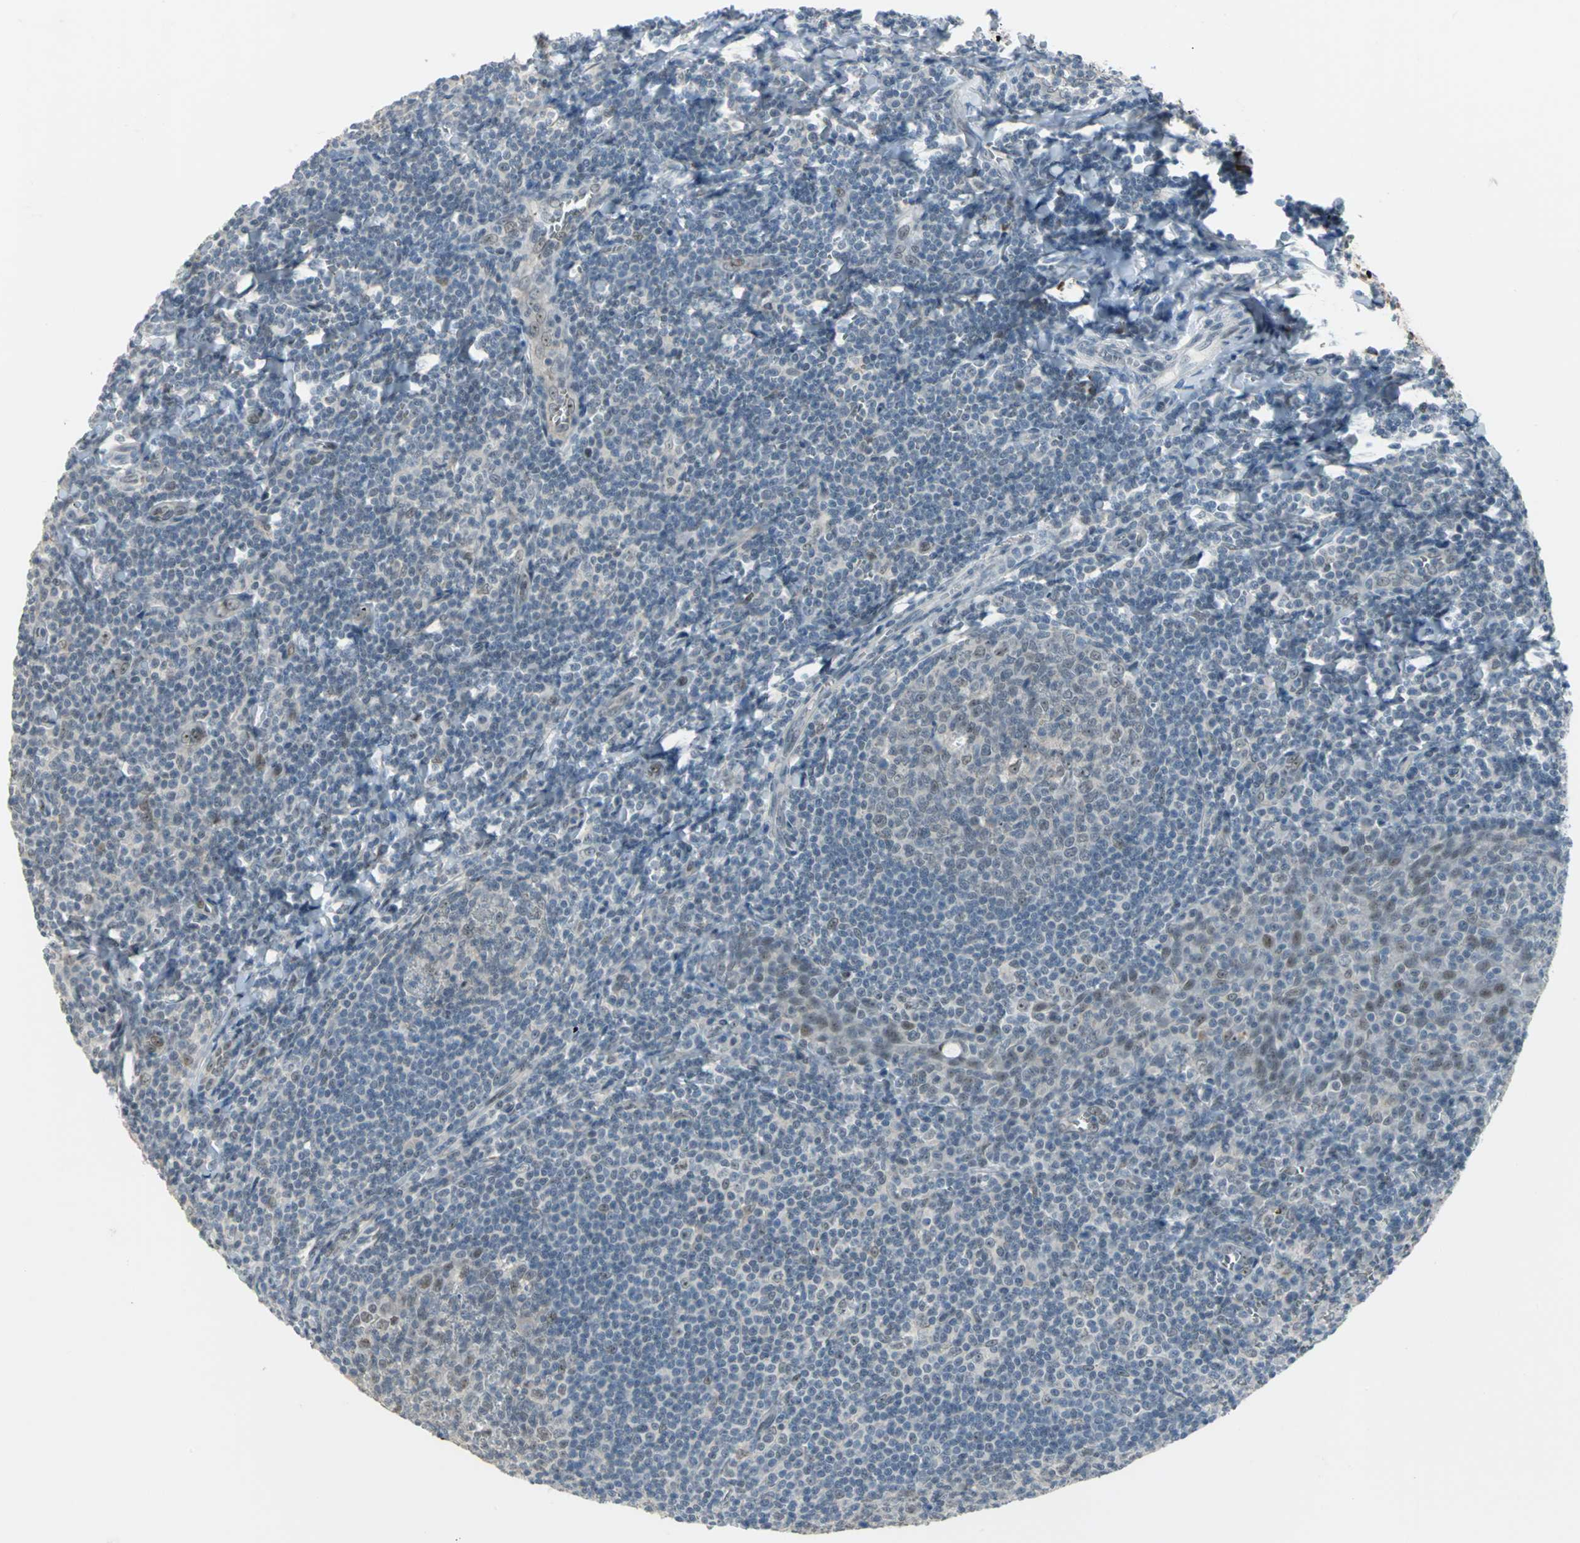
{"staining": {"intensity": "weak", "quantity": "<25%", "location": "nuclear"}, "tissue": "tonsil", "cell_type": "Germinal center cells", "image_type": "normal", "snomed": [{"axis": "morphology", "description": "Normal tissue, NOS"}, {"axis": "topography", "description": "Tonsil"}], "caption": "Immunohistochemistry (IHC) histopathology image of benign tonsil stained for a protein (brown), which shows no staining in germinal center cells.", "gene": "GLI3", "patient": {"sex": "male", "age": 31}}